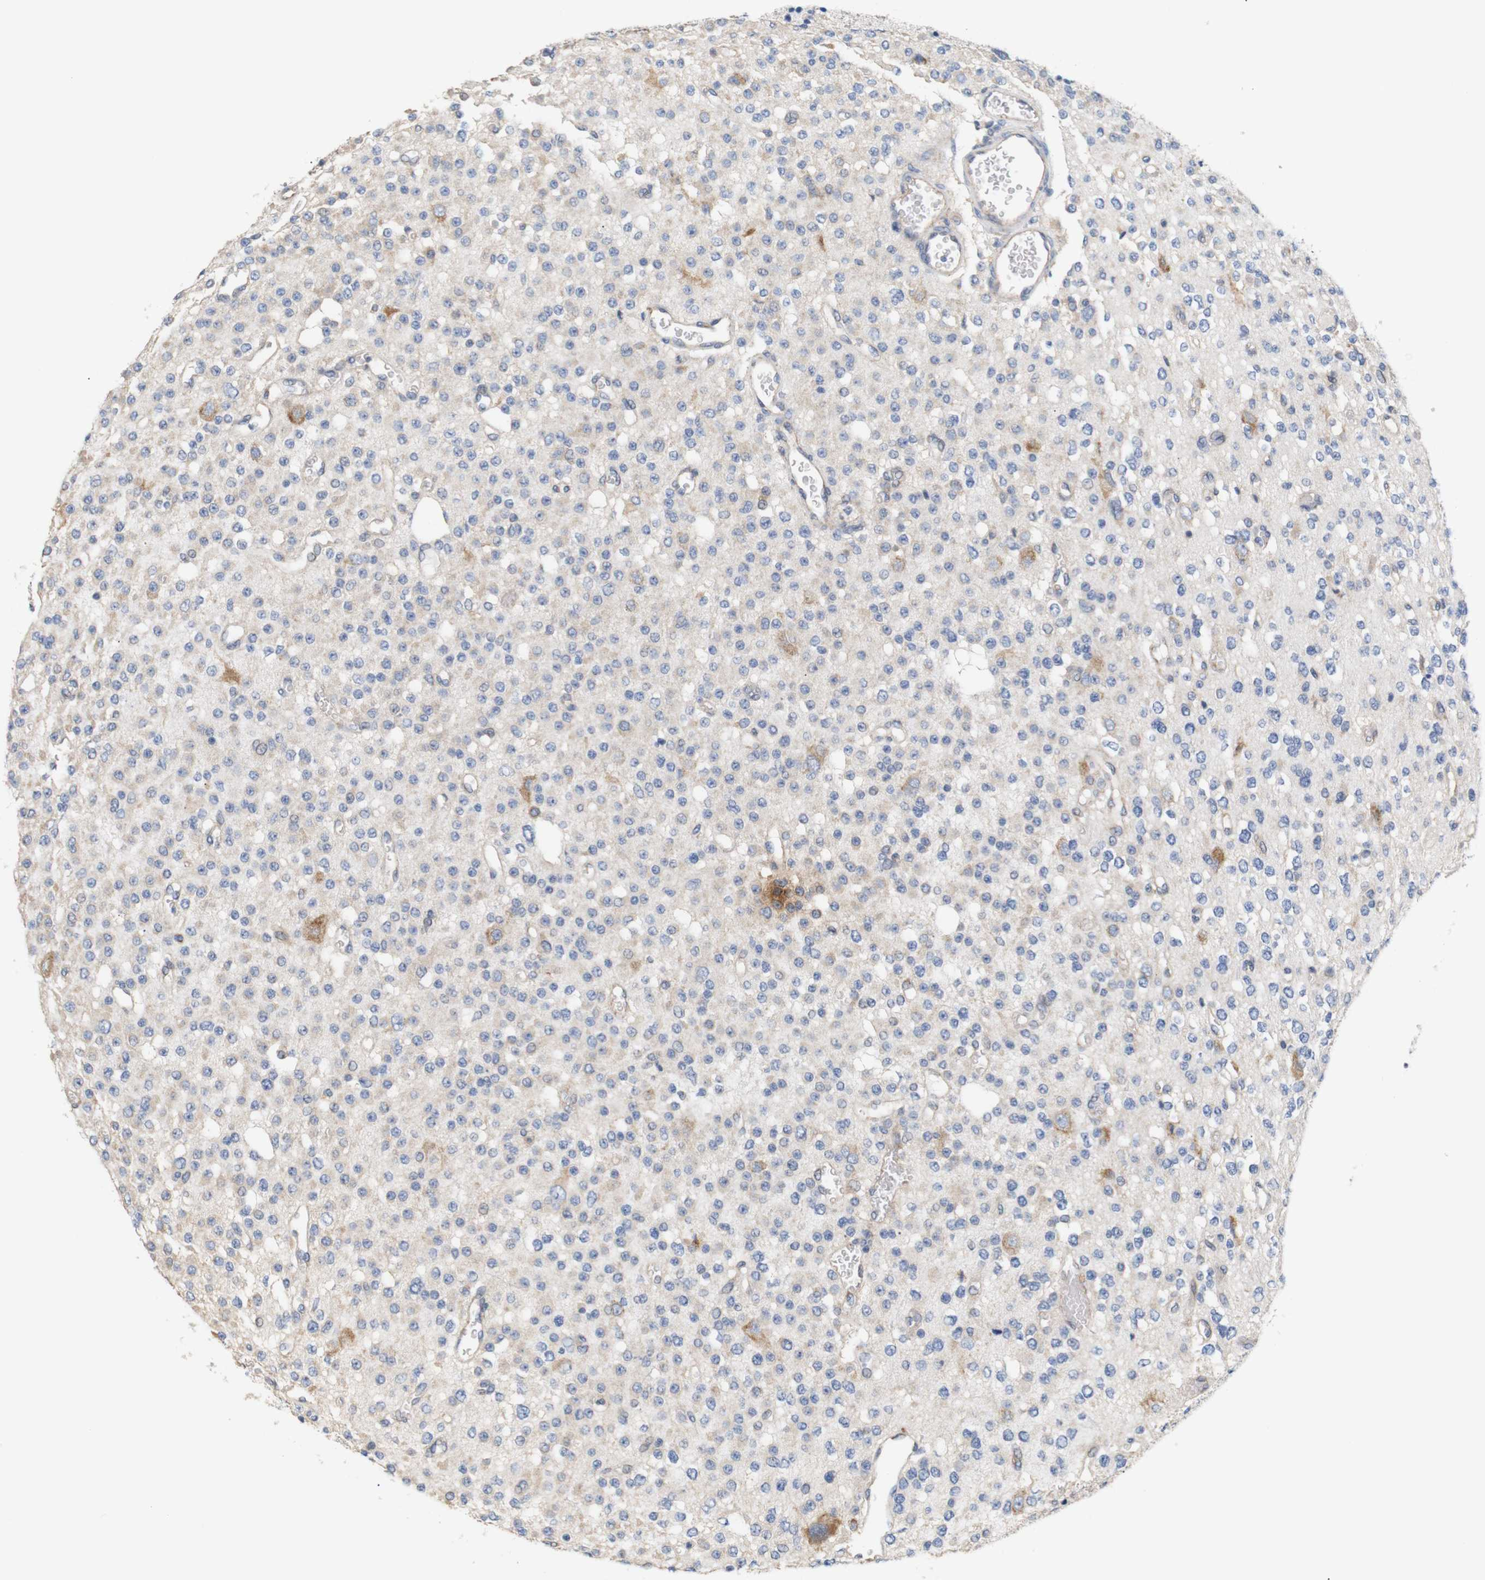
{"staining": {"intensity": "moderate", "quantity": "<25%", "location": "cytoplasmic/membranous"}, "tissue": "glioma", "cell_type": "Tumor cells", "image_type": "cancer", "snomed": [{"axis": "morphology", "description": "Glioma, malignant, Low grade"}, {"axis": "topography", "description": "Brain"}], "caption": "Malignant low-grade glioma stained with a protein marker shows moderate staining in tumor cells.", "gene": "TRIM5", "patient": {"sex": "male", "age": 38}}